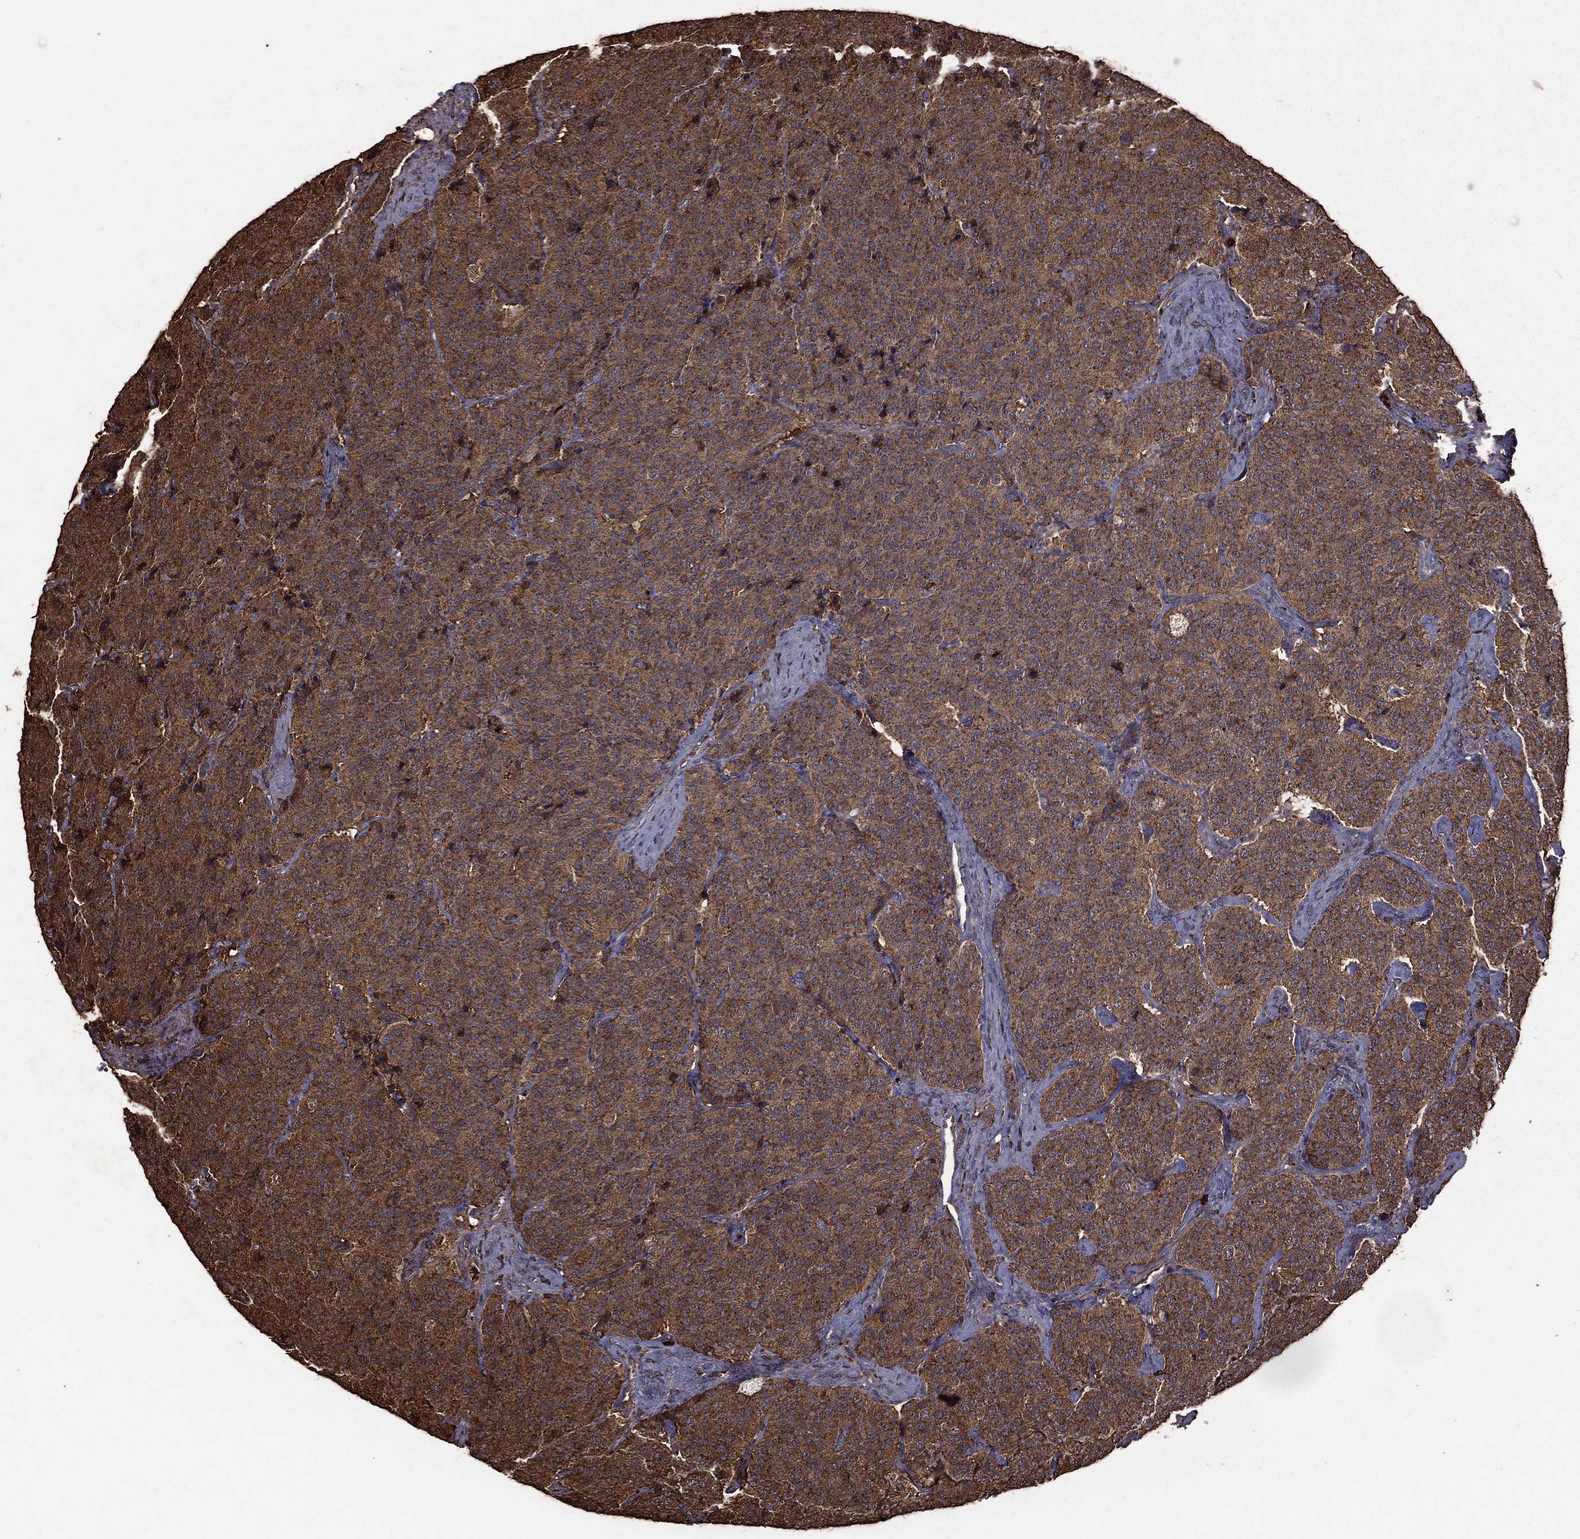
{"staining": {"intensity": "moderate", "quantity": ">75%", "location": "cytoplasmic/membranous"}, "tissue": "carcinoid", "cell_type": "Tumor cells", "image_type": "cancer", "snomed": [{"axis": "morphology", "description": "Carcinoid, malignant, NOS"}, {"axis": "topography", "description": "Small intestine"}], "caption": "Carcinoid stained with a protein marker exhibits moderate staining in tumor cells.", "gene": "BIRC6", "patient": {"sex": "female", "age": 58}}